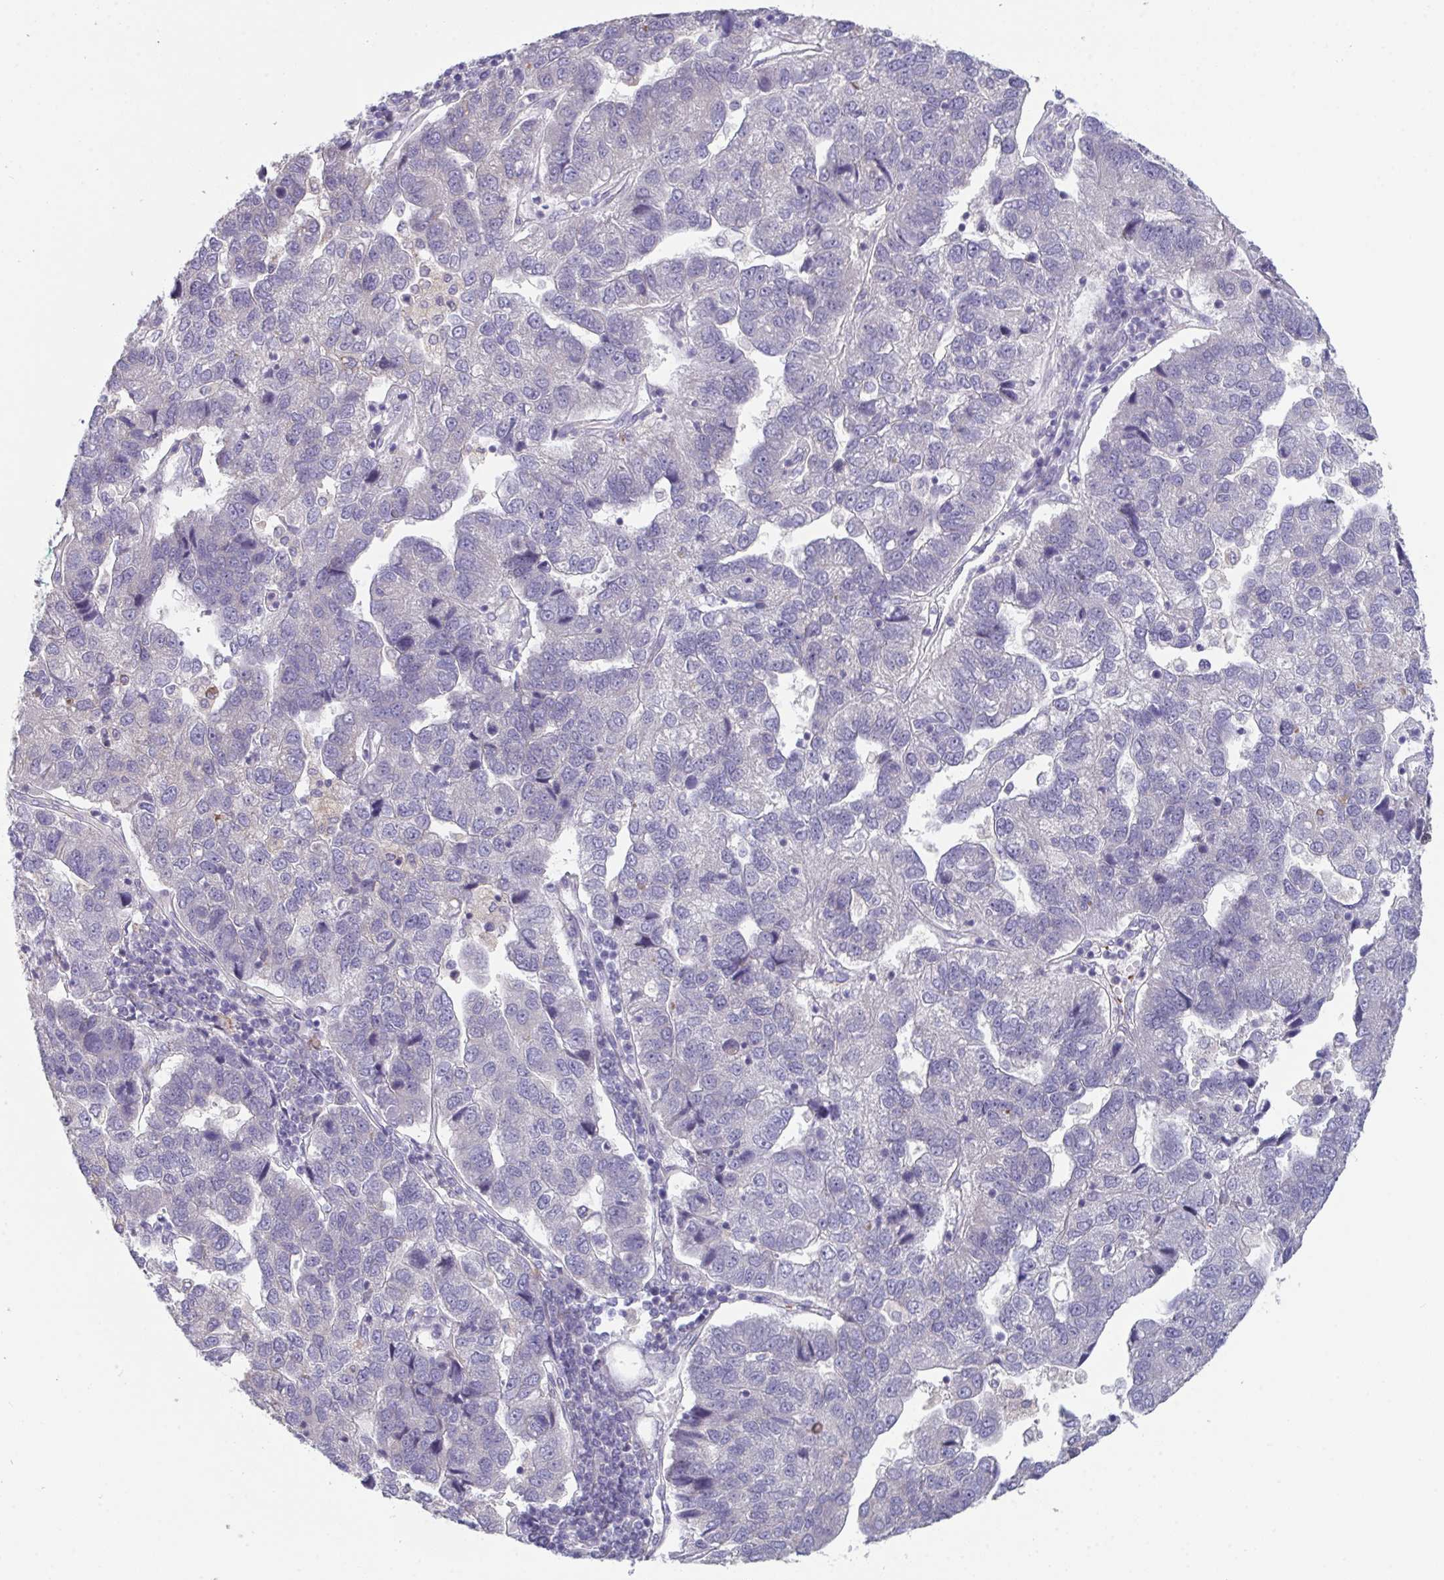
{"staining": {"intensity": "negative", "quantity": "none", "location": "none"}, "tissue": "pancreatic cancer", "cell_type": "Tumor cells", "image_type": "cancer", "snomed": [{"axis": "morphology", "description": "Adenocarcinoma, NOS"}, {"axis": "topography", "description": "Pancreas"}], "caption": "High power microscopy micrograph of an IHC histopathology image of adenocarcinoma (pancreatic), revealing no significant positivity in tumor cells.", "gene": "PTPRD", "patient": {"sex": "female", "age": 61}}